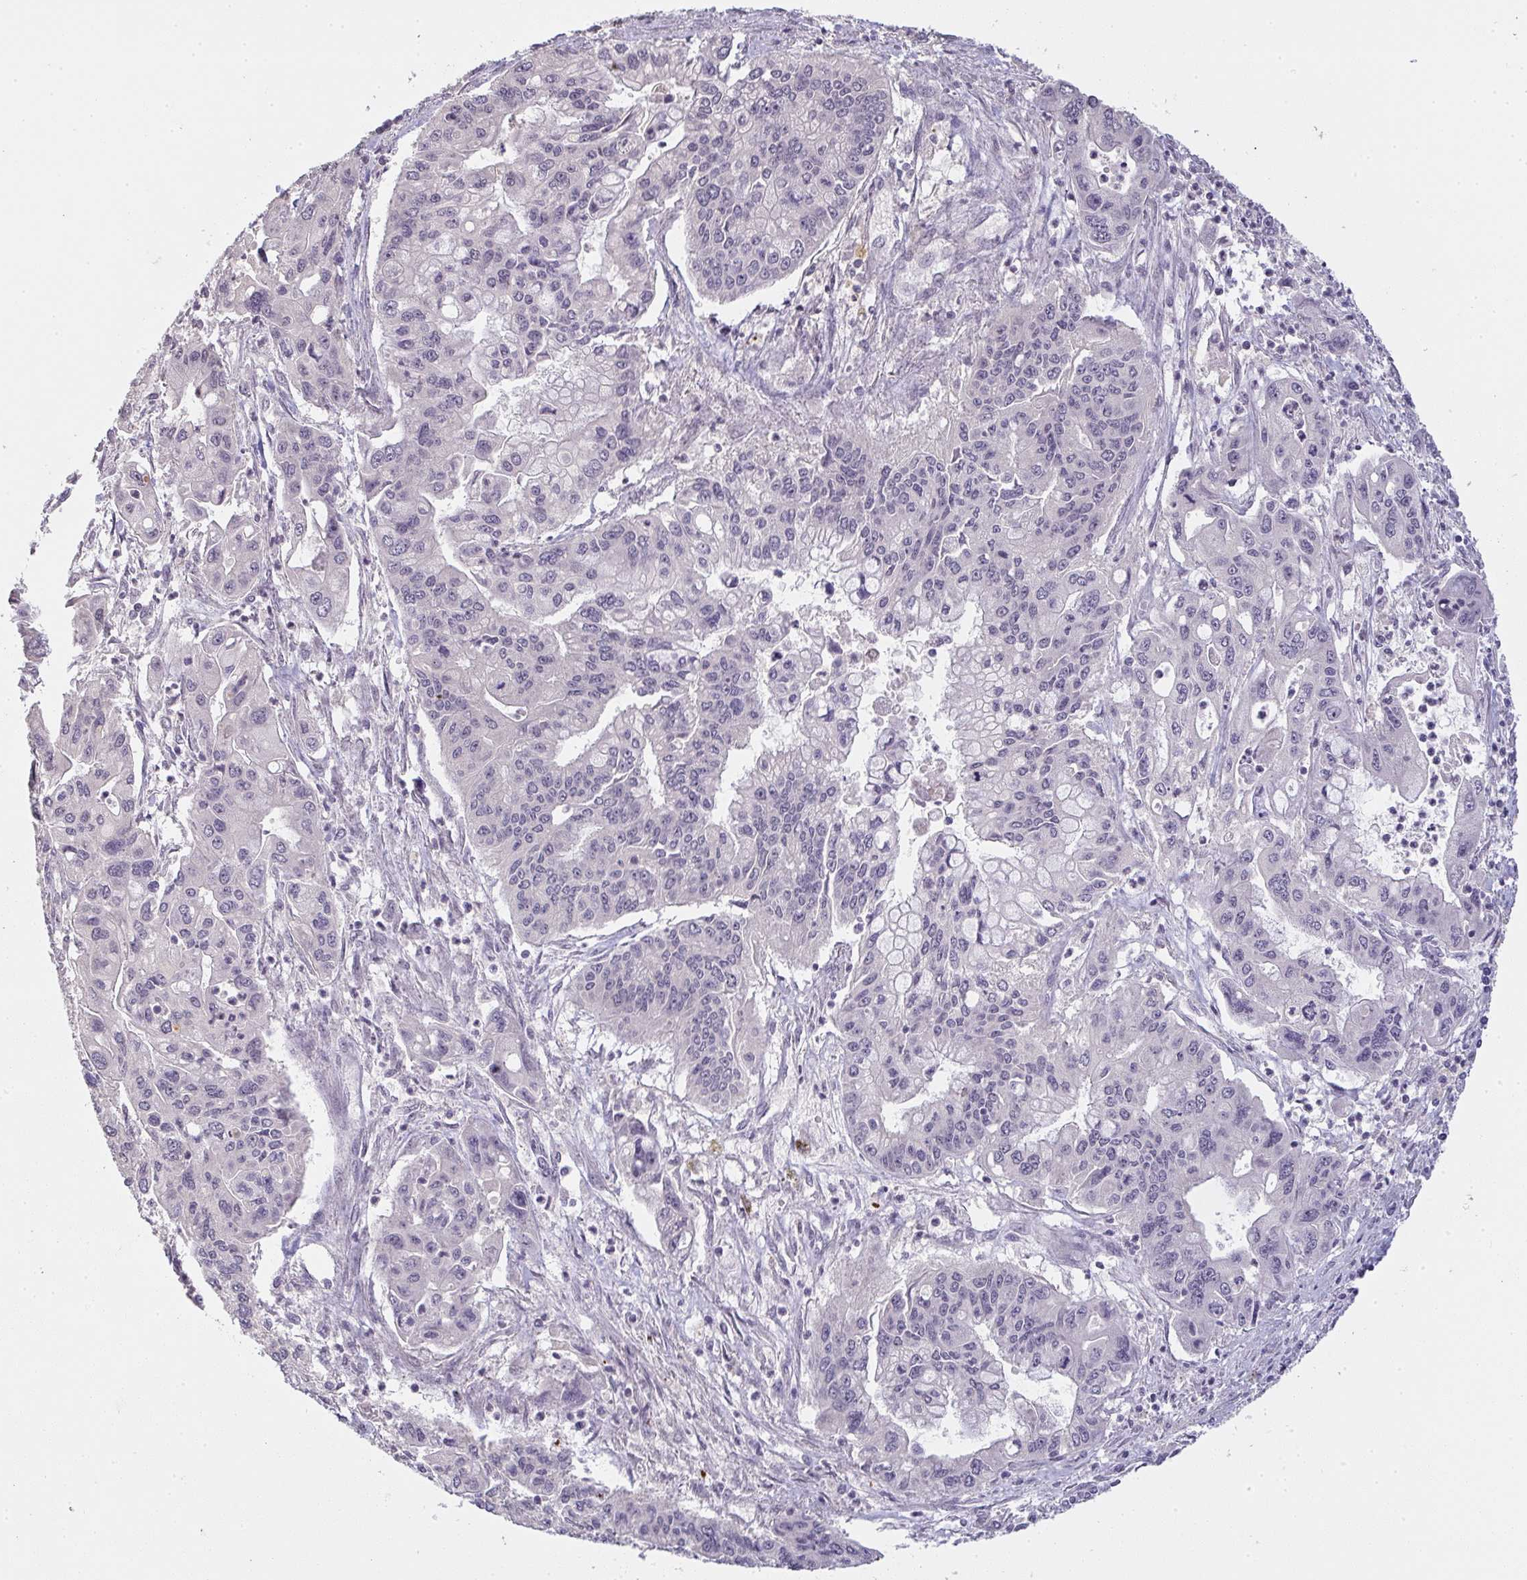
{"staining": {"intensity": "negative", "quantity": "none", "location": "none"}, "tissue": "pancreatic cancer", "cell_type": "Tumor cells", "image_type": "cancer", "snomed": [{"axis": "morphology", "description": "Adenocarcinoma, NOS"}, {"axis": "topography", "description": "Pancreas"}], "caption": "High magnification brightfield microscopy of pancreatic cancer stained with DAB (3,3'-diaminobenzidine) (brown) and counterstained with hematoxylin (blue): tumor cells show no significant staining. (DAB IHC, high magnification).", "gene": "TMEM219", "patient": {"sex": "male", "age": 62}}